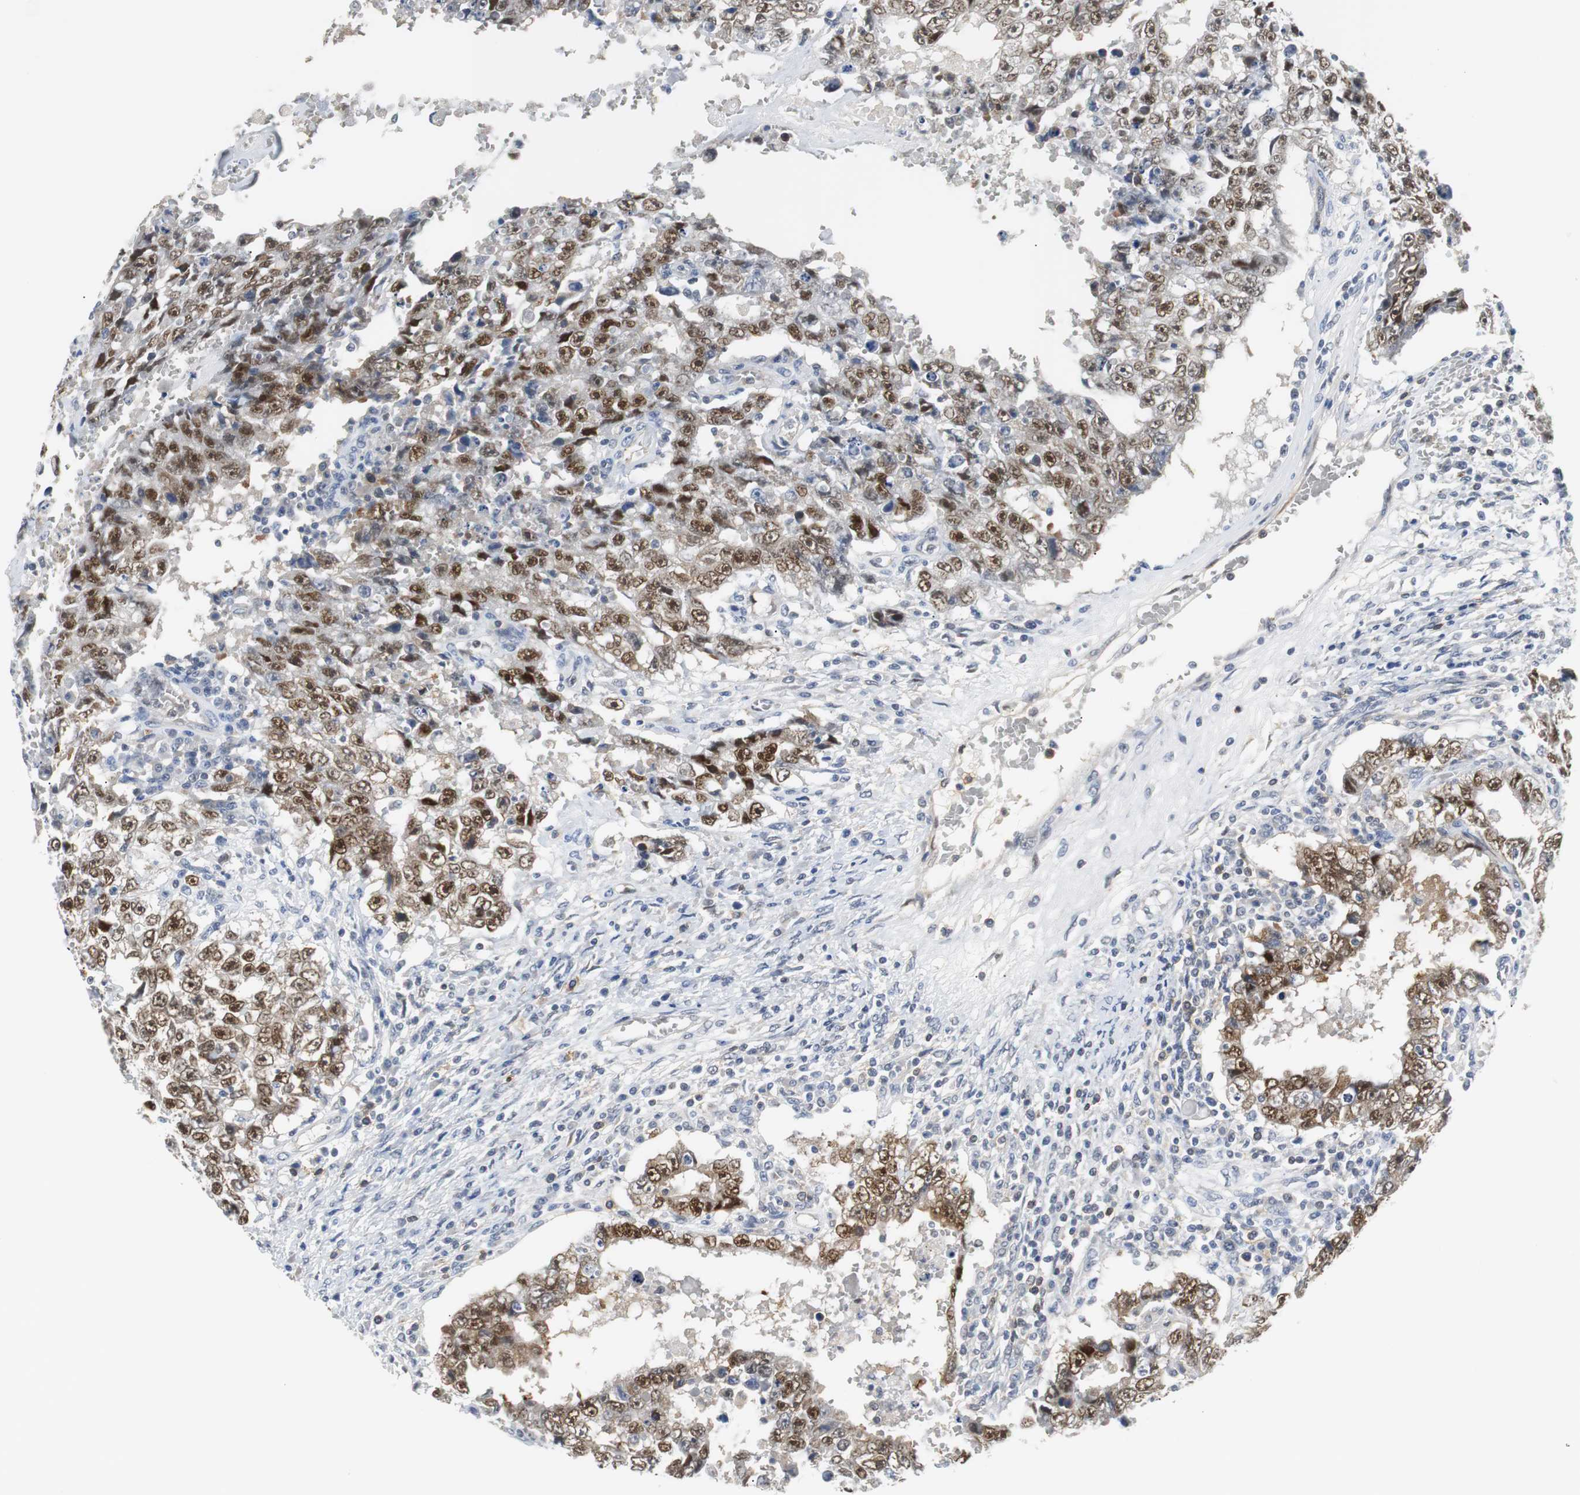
{"staining": {"intensity": "strong", "quantity": ">75%", "location": "nuclear"}, "tissue": "testis cancer", "cell_type": "Tumor cells", "image_type": "cancer", "snomed": [{"axis": "morphology", "description": "Carcinoma, Embryonal, NOS"}, {"axis": "topography", "description": "Testis"}], "caption": "Immunohistochemistry (IHC) of testis embryonal carcinoma exhibits high levels of strong nuclear staining in about >75% of tumor cells. The staining was performed using DAB, with brown indicating positive protein expression. Nuclei are stained blue with hematoxylin.", "gene": "SIRT1", "patient": {"sex": "male", "age": 26}}